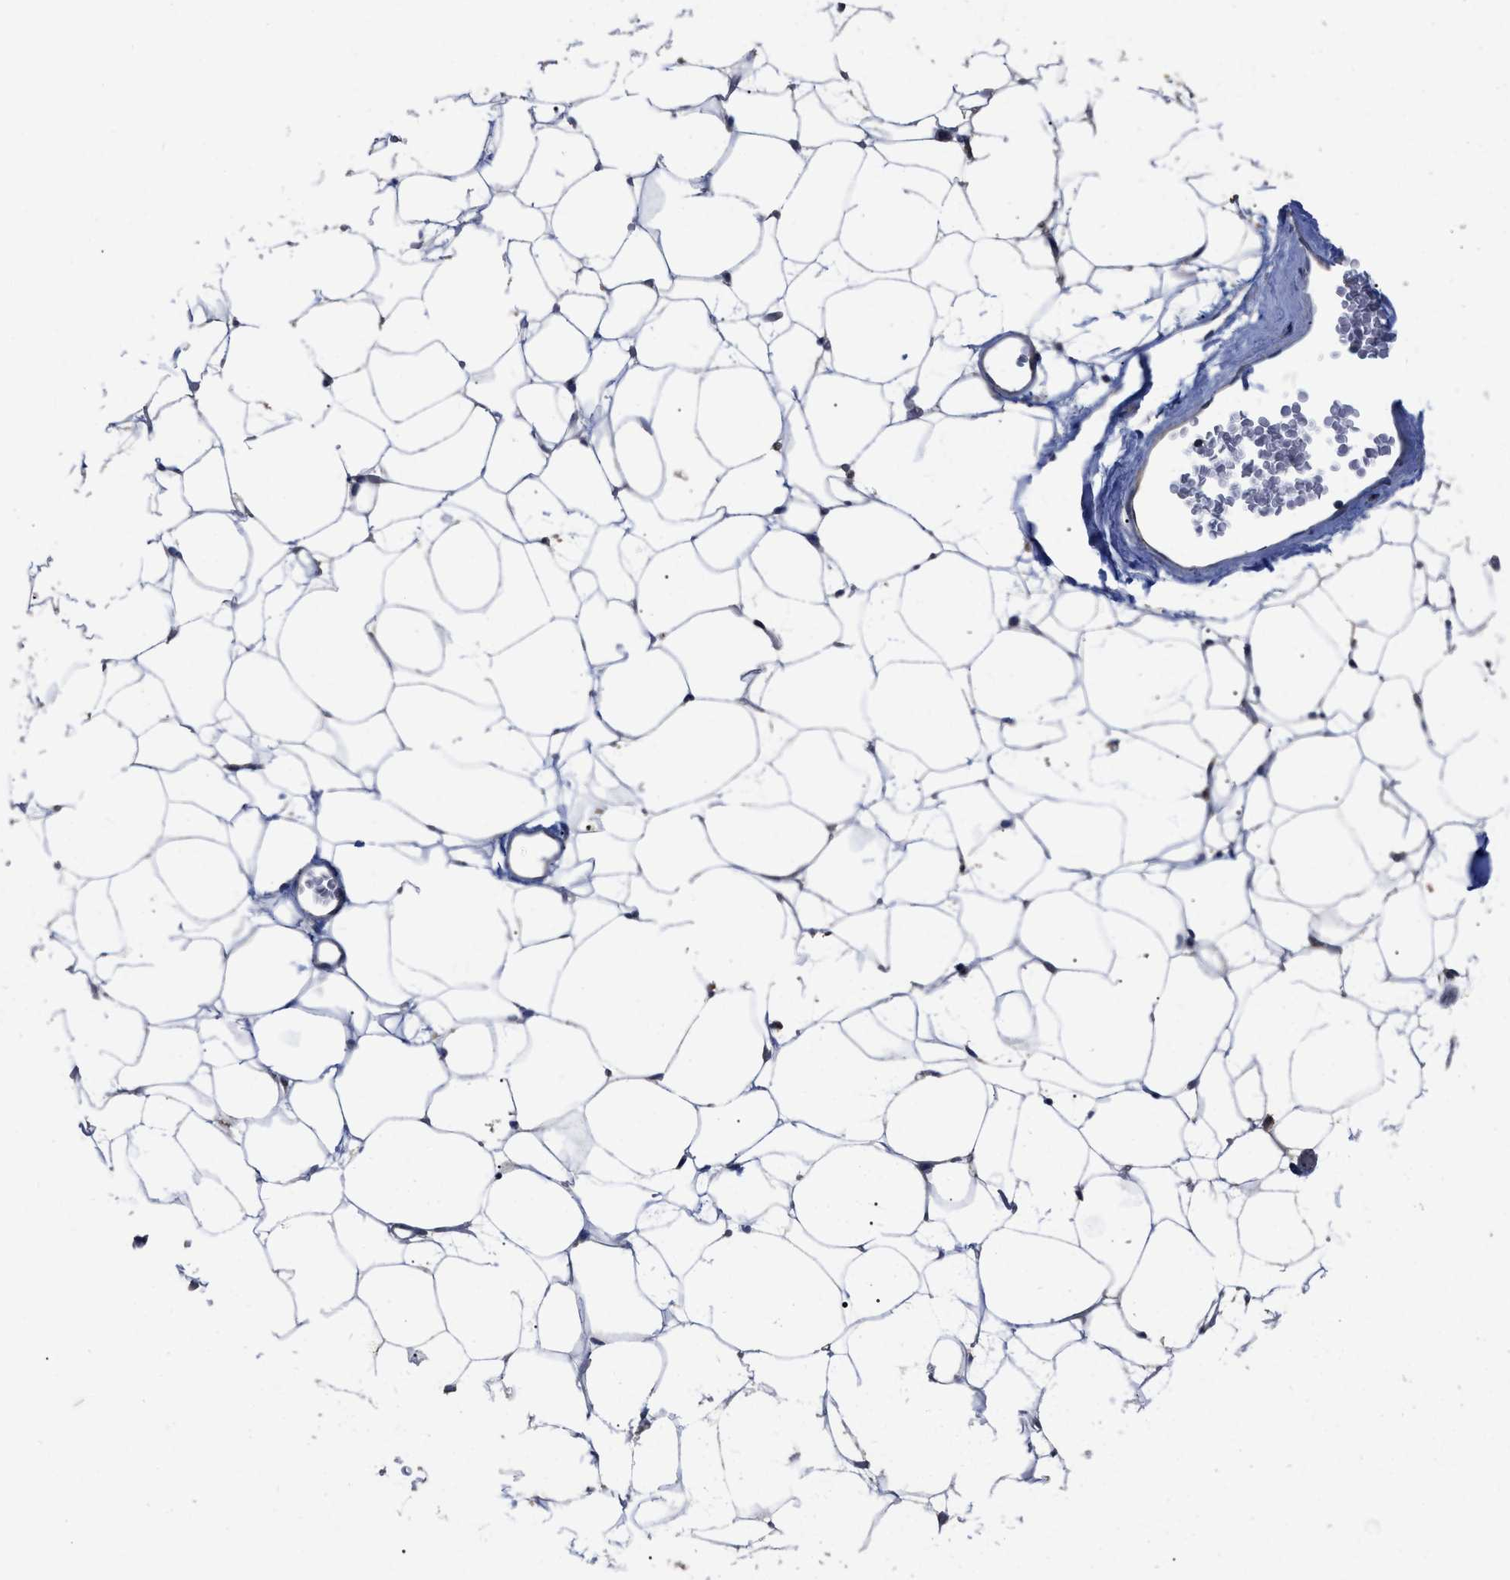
{"staining": {"intensity": "negative", "quantity": "none", "location": "none"}, "tissue": "adipose tissue", "cell_type": "Adipocytes", "image_type": "normal", "snomed": [{"axis": "morphology", "description": "Normal tissue, NOS"}, {"axis": "topography", "description": "Breast"}, {"axis": "topography", "description": "Soft tissue"}], "caption": "IHC of benign human adipose tissue displays no staining in adipocytes.", "gene": "BTN2A1", "patient": {"sex": "female", "age": 75}}